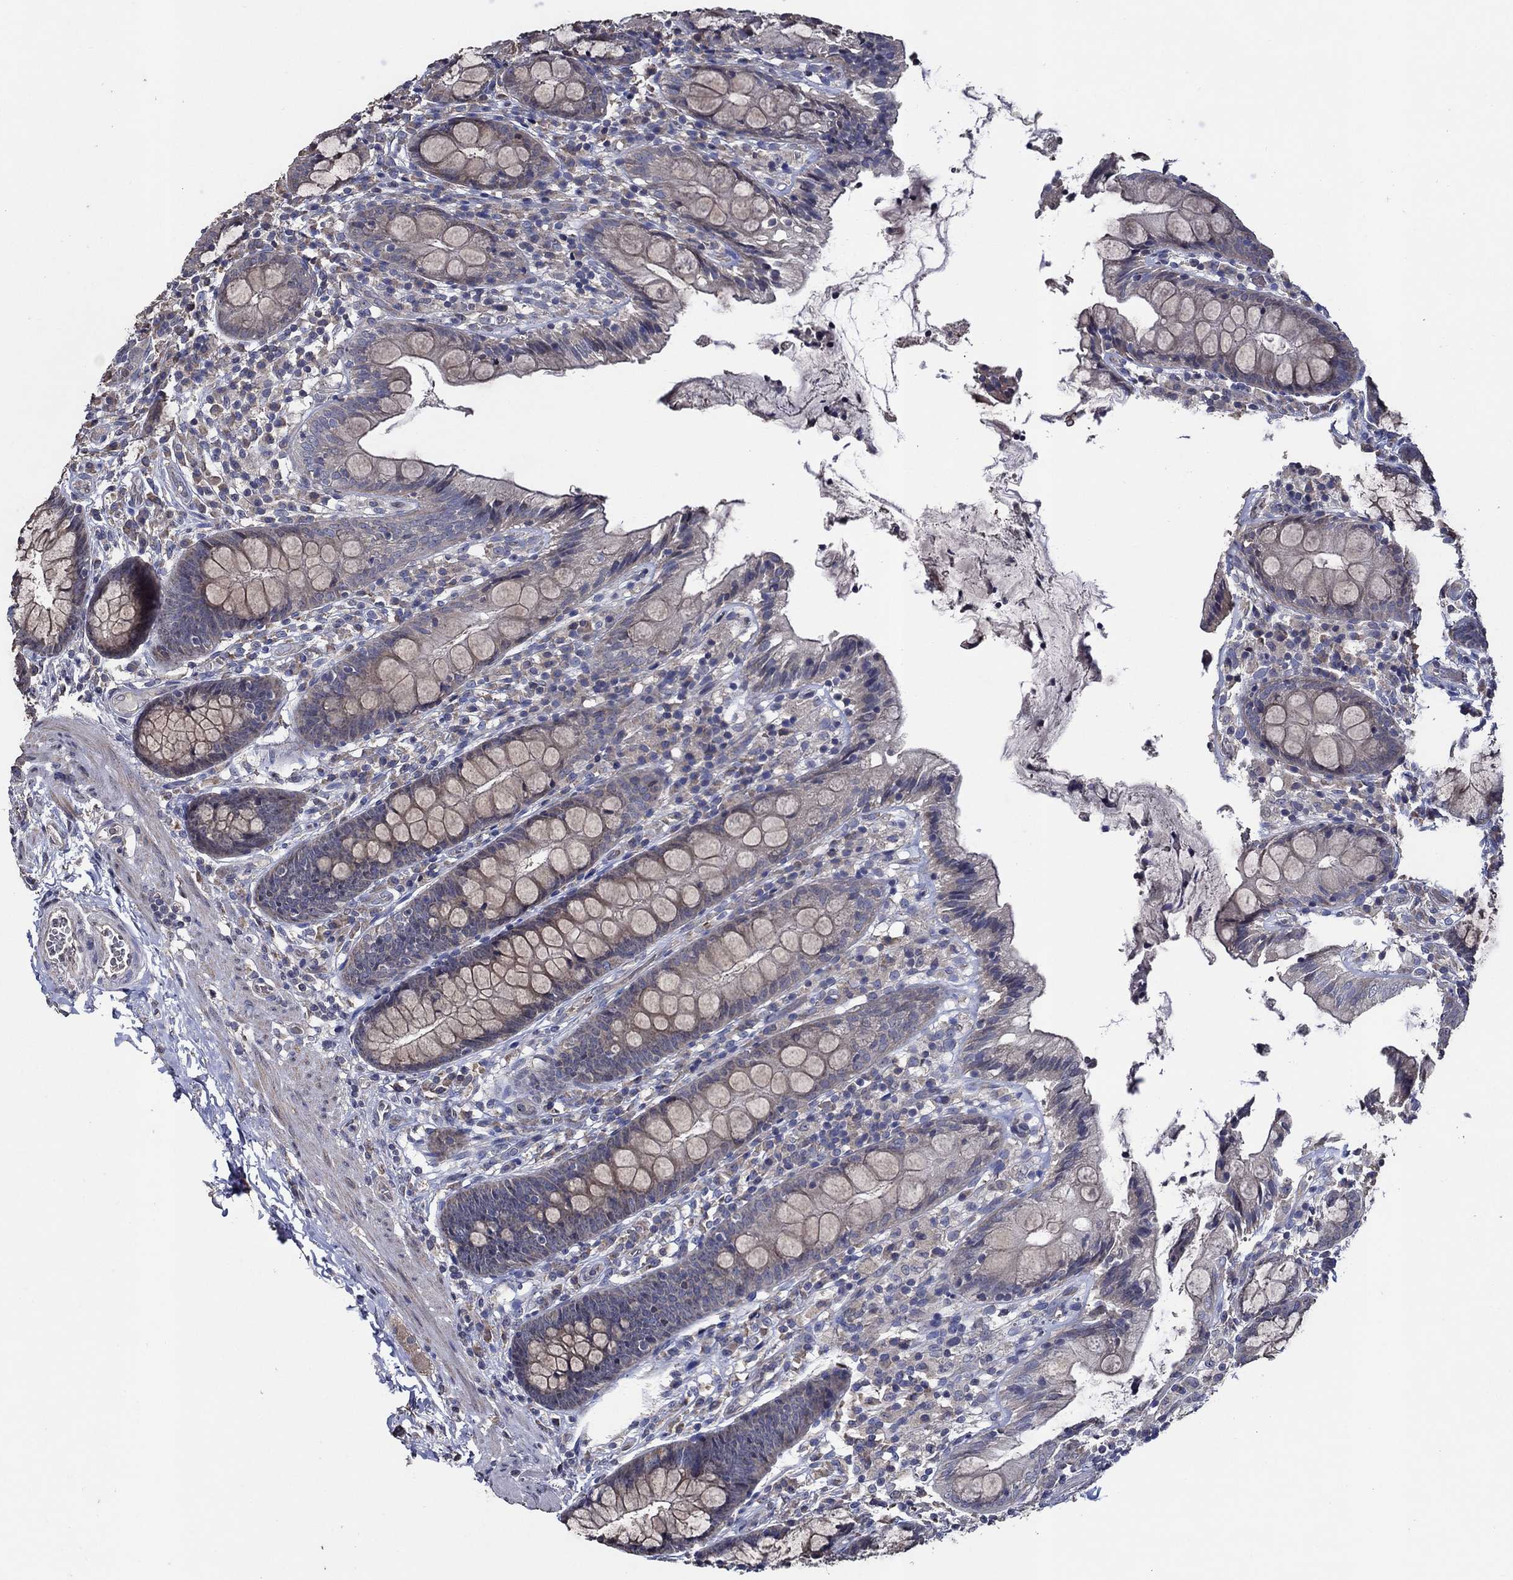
{"staining": {"intensity": "negative", "quantity": "none", "location": "none"}, "tissue": "colon", "cell_type": "Endothelial cells", "image_type": "normal", "snomed": [{"axis": "morphology", "description": "Normal tissue, NOS"}, {"axis": "topography", "description": "Colon"}], "caption": "Endothelial cells are negative for protein expression in normal human colon. The staining is performed using DAB (3,3'-diaminobenzidine) brown chromogen with nuclei counter-stained in using hematoxylin.", "gene": "HAP1", "patient": {"sex": "female", "age": 86}}